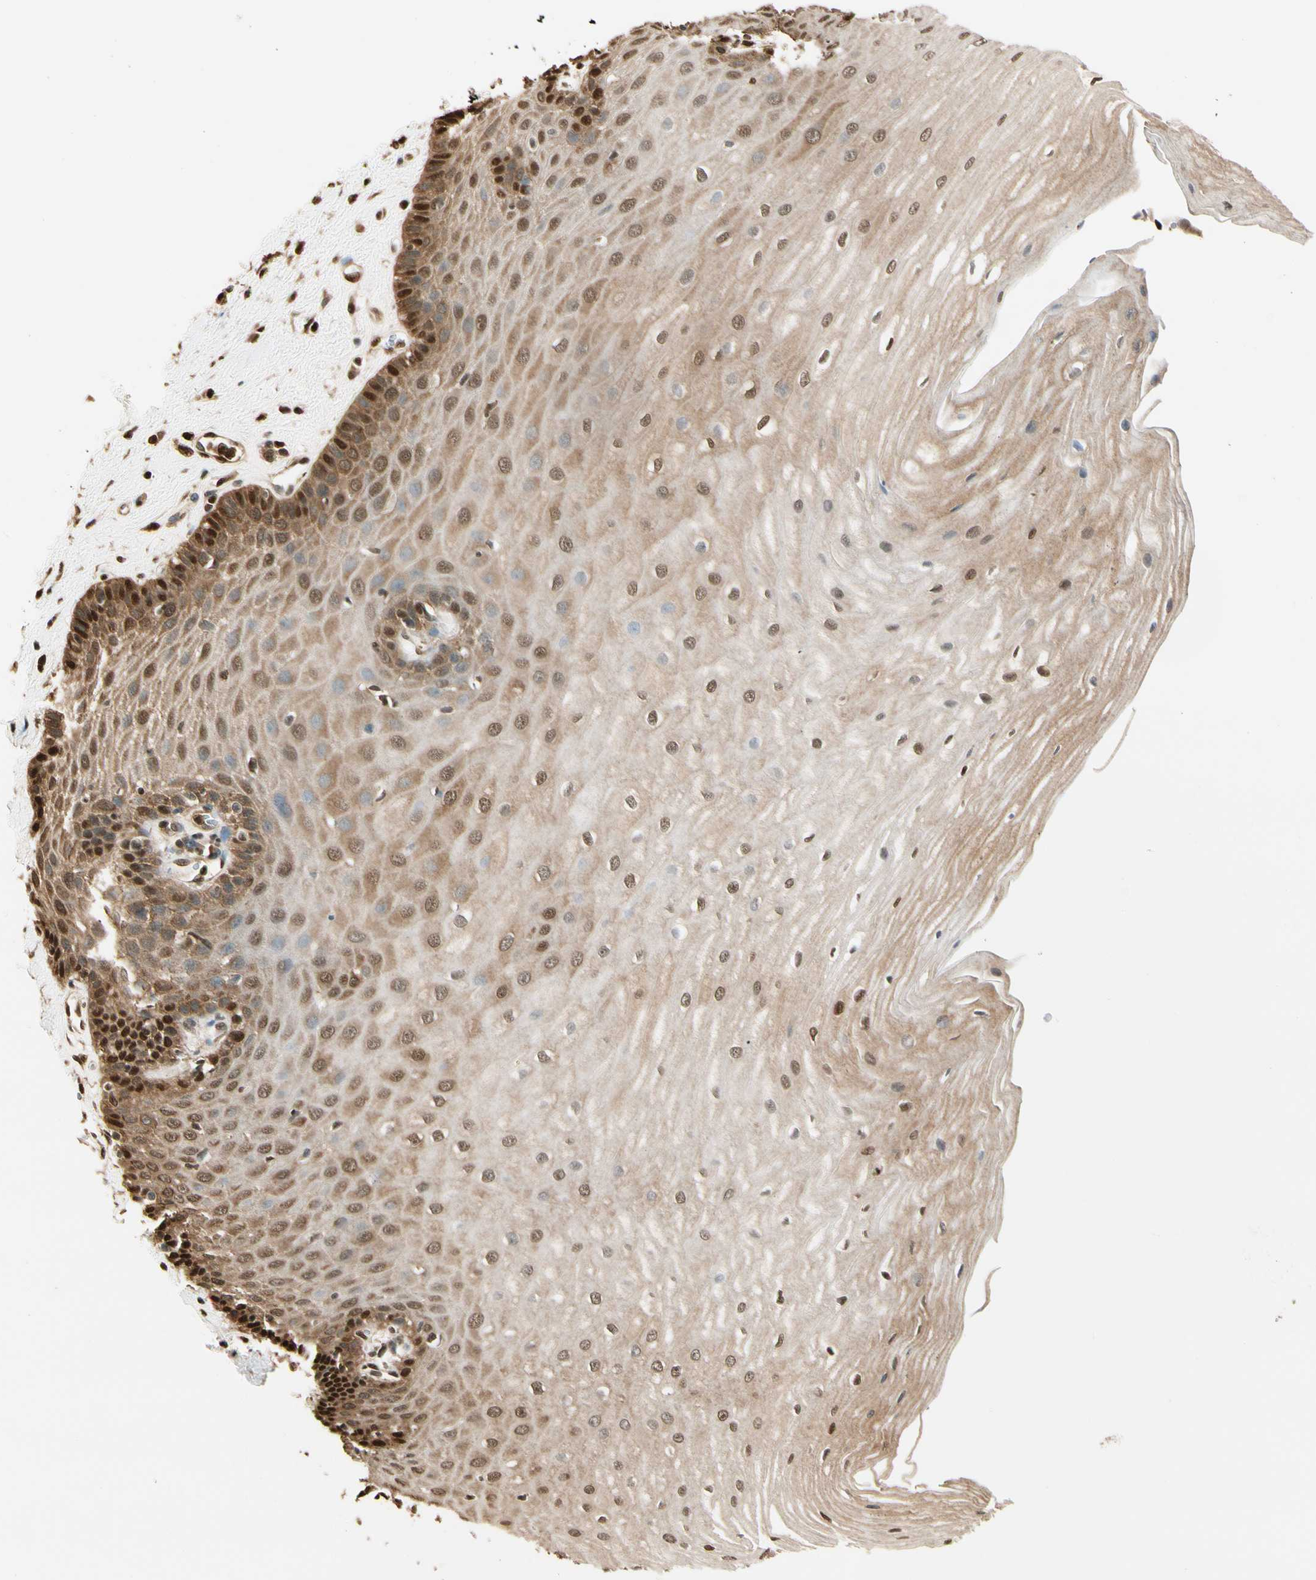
{"staining": {"intensity": "moderate", "quantity": ">75%", "location": "cytoplasmic/membranous,nuclear"}, "tissue": "esophagus", "cell_type": "Squamous epithelial cells", "image_type": "normal", "snomed": [{"axis": "morphology", "description": "Normal tissue, NOS"}, {"axis": "morphology", "description": "Squamous cell carcinoma, NOS"}, {"axis": "topography", "description": "Esophagus"}], "caption": "The immunohistochemical stain highlights moderate cytoplasmic/membranous,nuclear staining in squamous epithelial cells of benign esophagus. (brown staining indicates protein expression, while blue staining denotes nuclei).", "gene": "PNCK", "patient": {"sex": "male", "age": 65}}